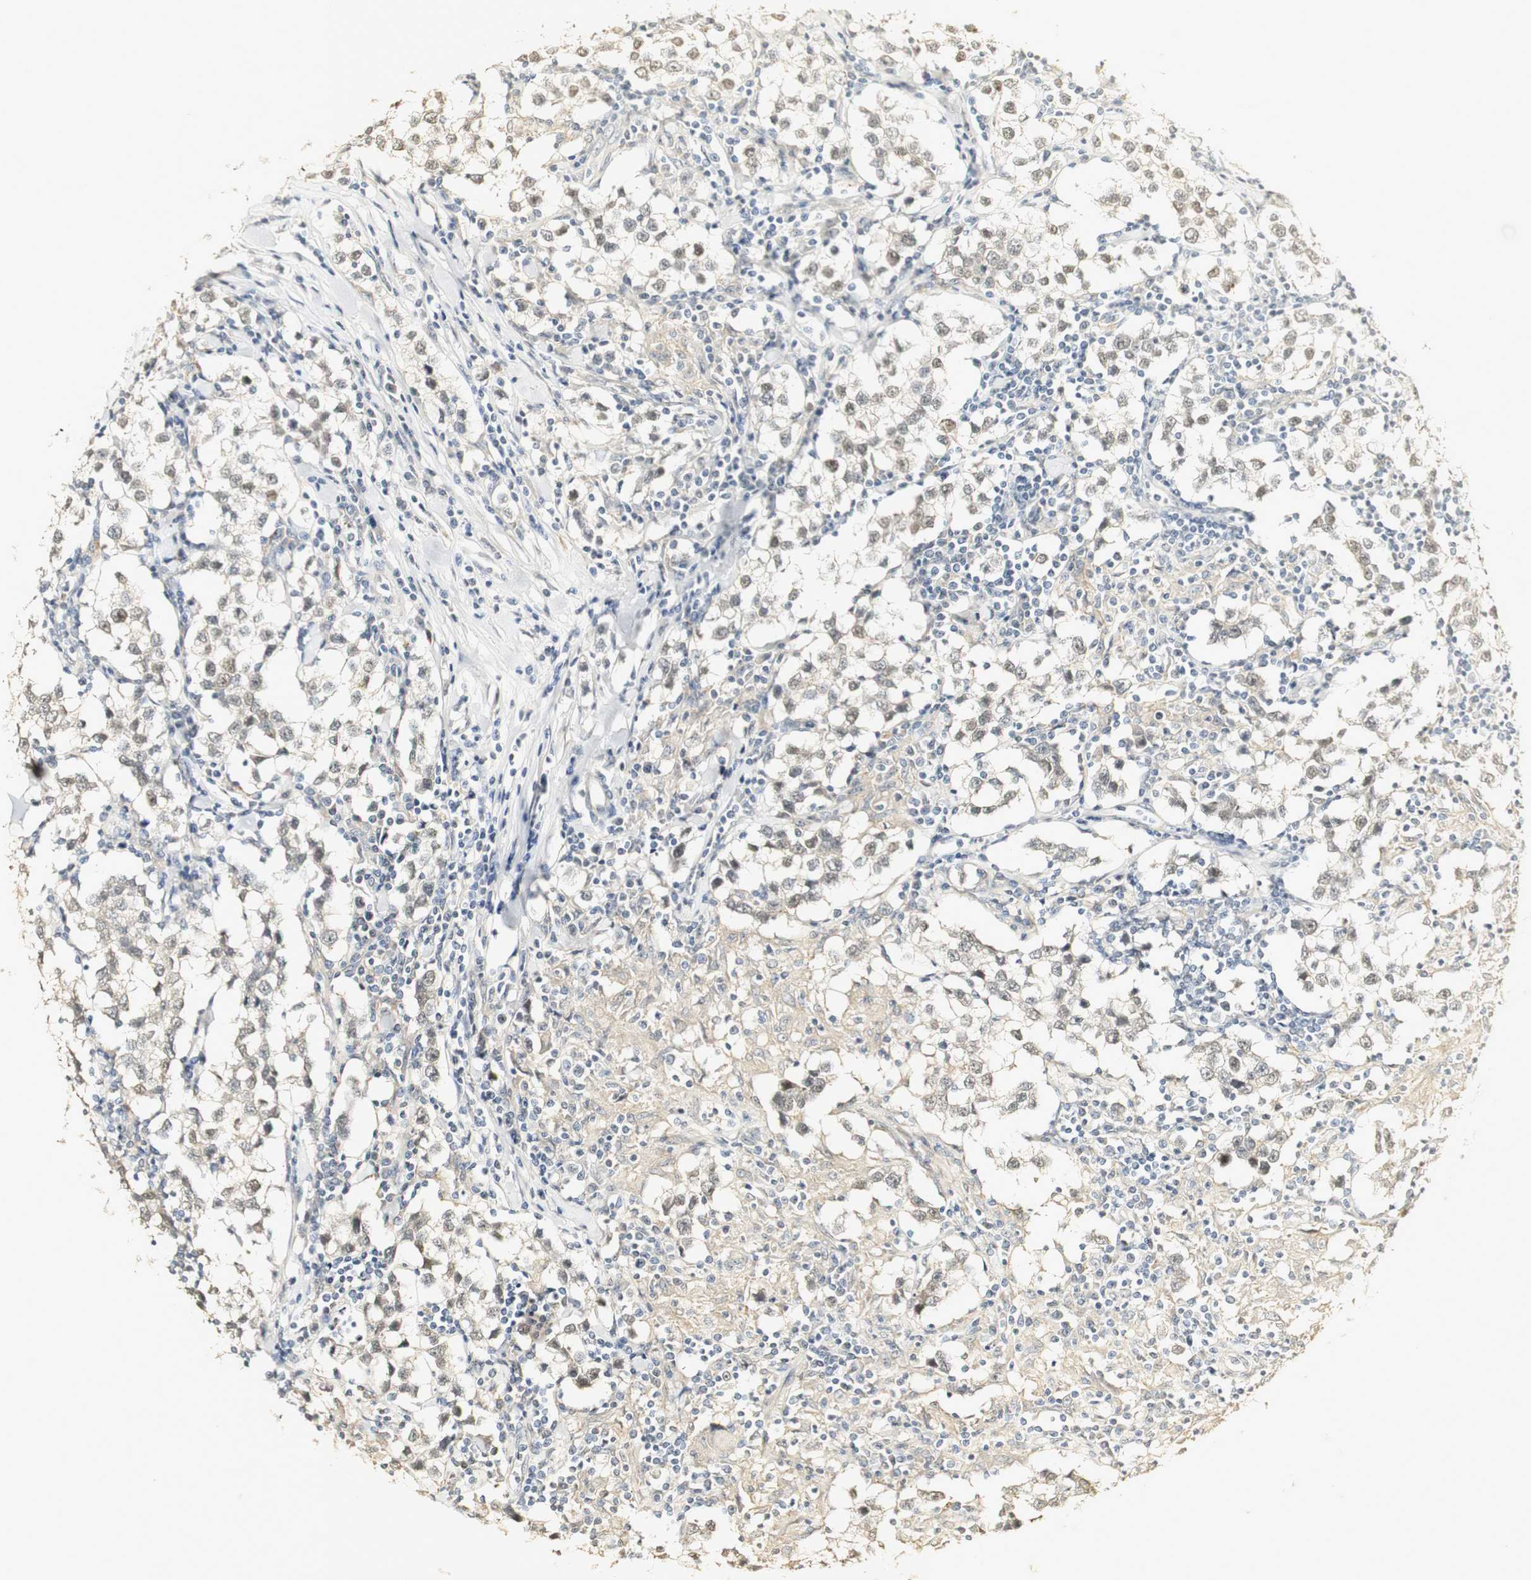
{"staining": {"intensity": "weak", "quantity": ">75%", "location": "nuclear"}, "tissue": "testis cancer", "cell_type": "Tumor cells", "image_type": "cancer", "snomed": [{"axis": "morphology", "description": "Seminoma, NOS"}, {"axis": "morphology", "description": "Carcinoma, Embryonal, NOS"}, {"axis": "topography", "description": "Testis"}], "caption": "This is an image of IHC staining of testis cancer (embryonal carcinoma), which shows weak expression in the nuclear of tumor cells.", "gene": "SYT7", "patient": {"sex": "male", "age": 36}}